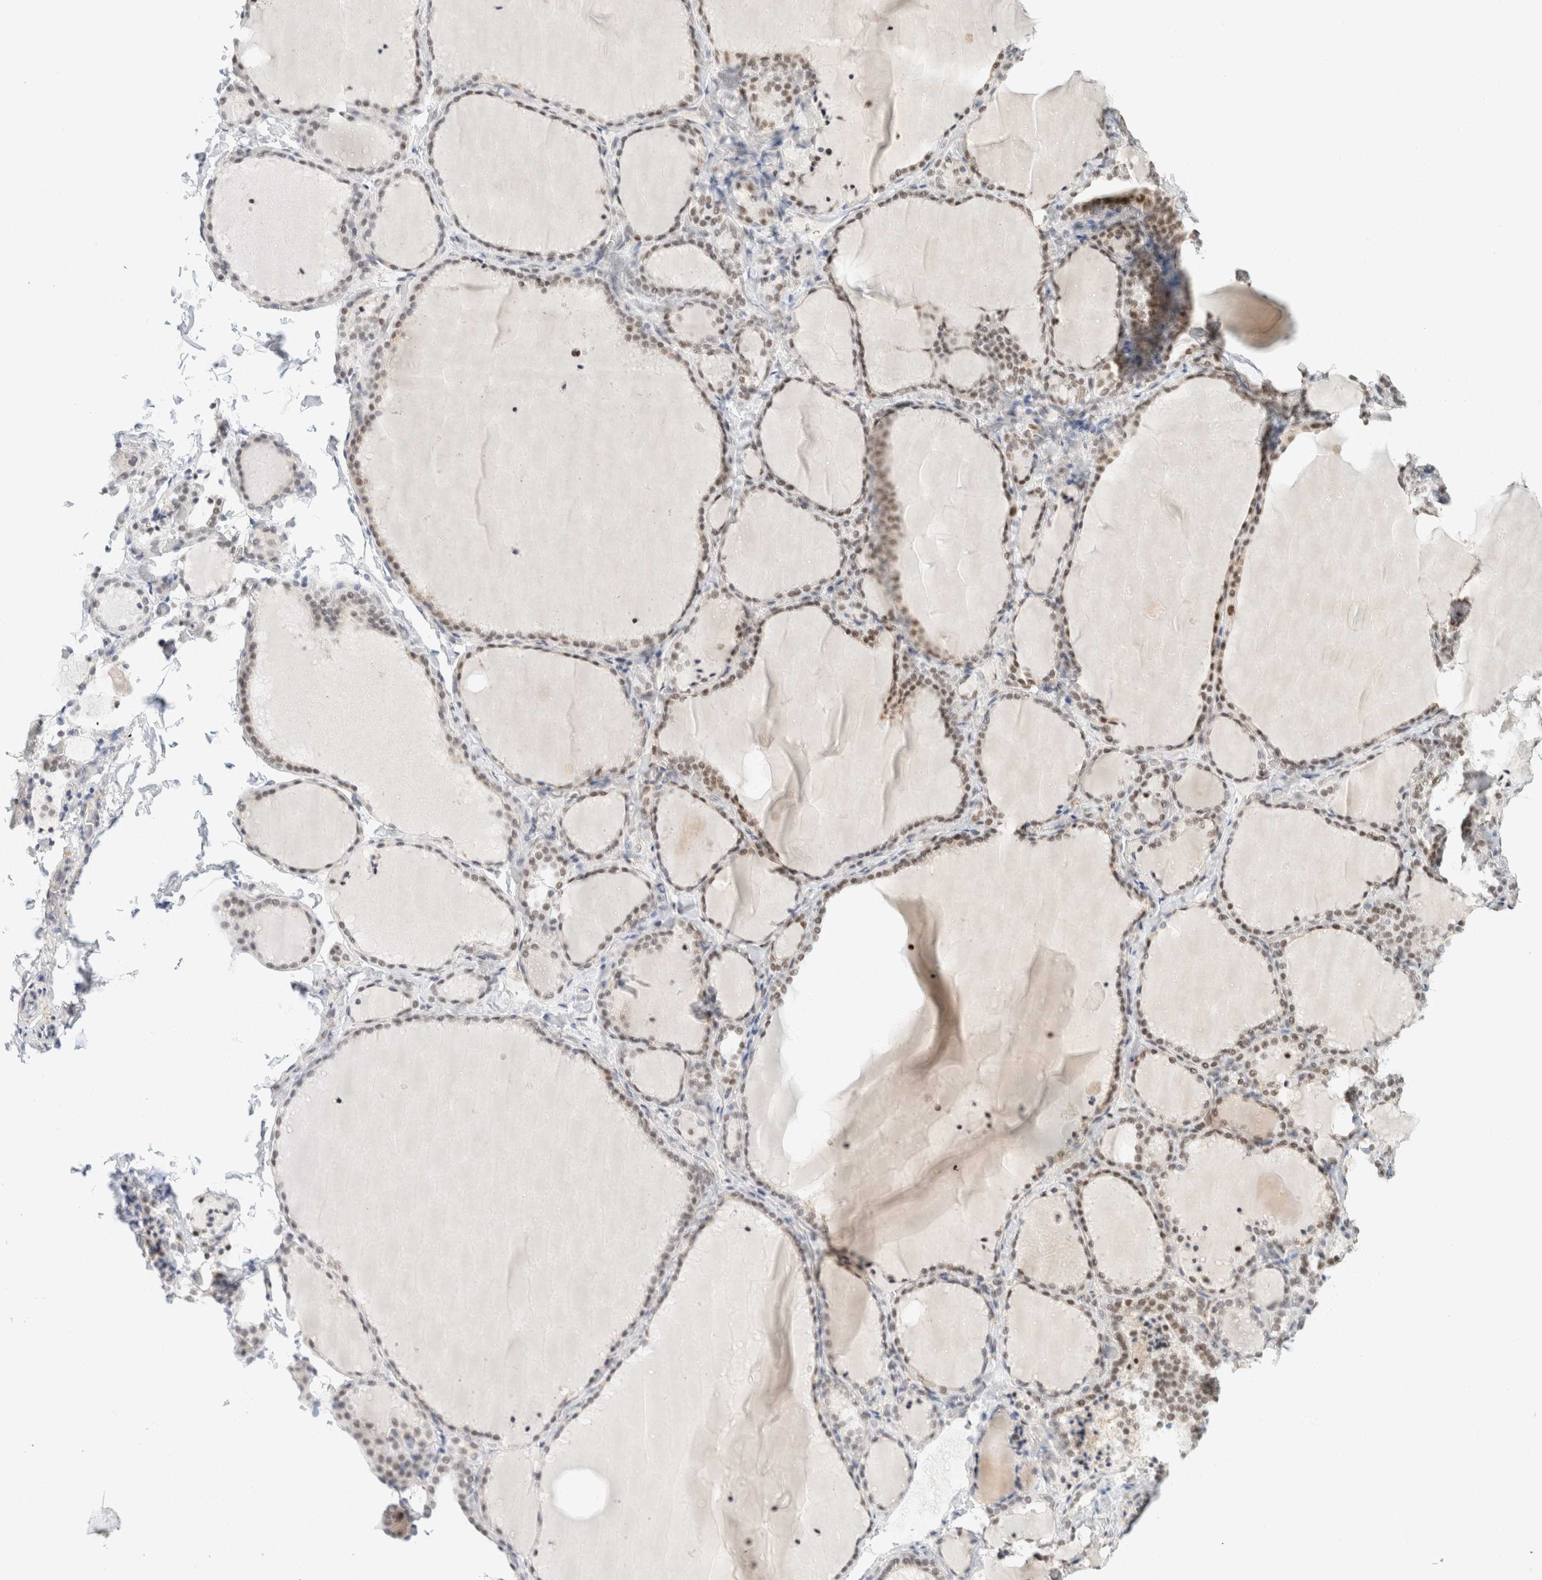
{"staining": {"intensity": "strong", "quantity": ">75%", "location": "nuclear"}, "tissue": "thyroid gland", "cell_type": "Glandular cells", "image_type": "normal", "snomed": [{"axis": "morphology", "description": "Normal tissue, NOS"}, {"axis": "topography", "description": "Thyroid gland"}], "caption": "This micrograph exhibits benign thyroid gland stained with immunohistochemistry (IHC) to label a protein in brown. The nuclear of glandular cells show strong positivity for the protein. Nuclei are counter-stained blue.", "gene": "ZNF768", "patient": {"sex": "female", "age": 22}}